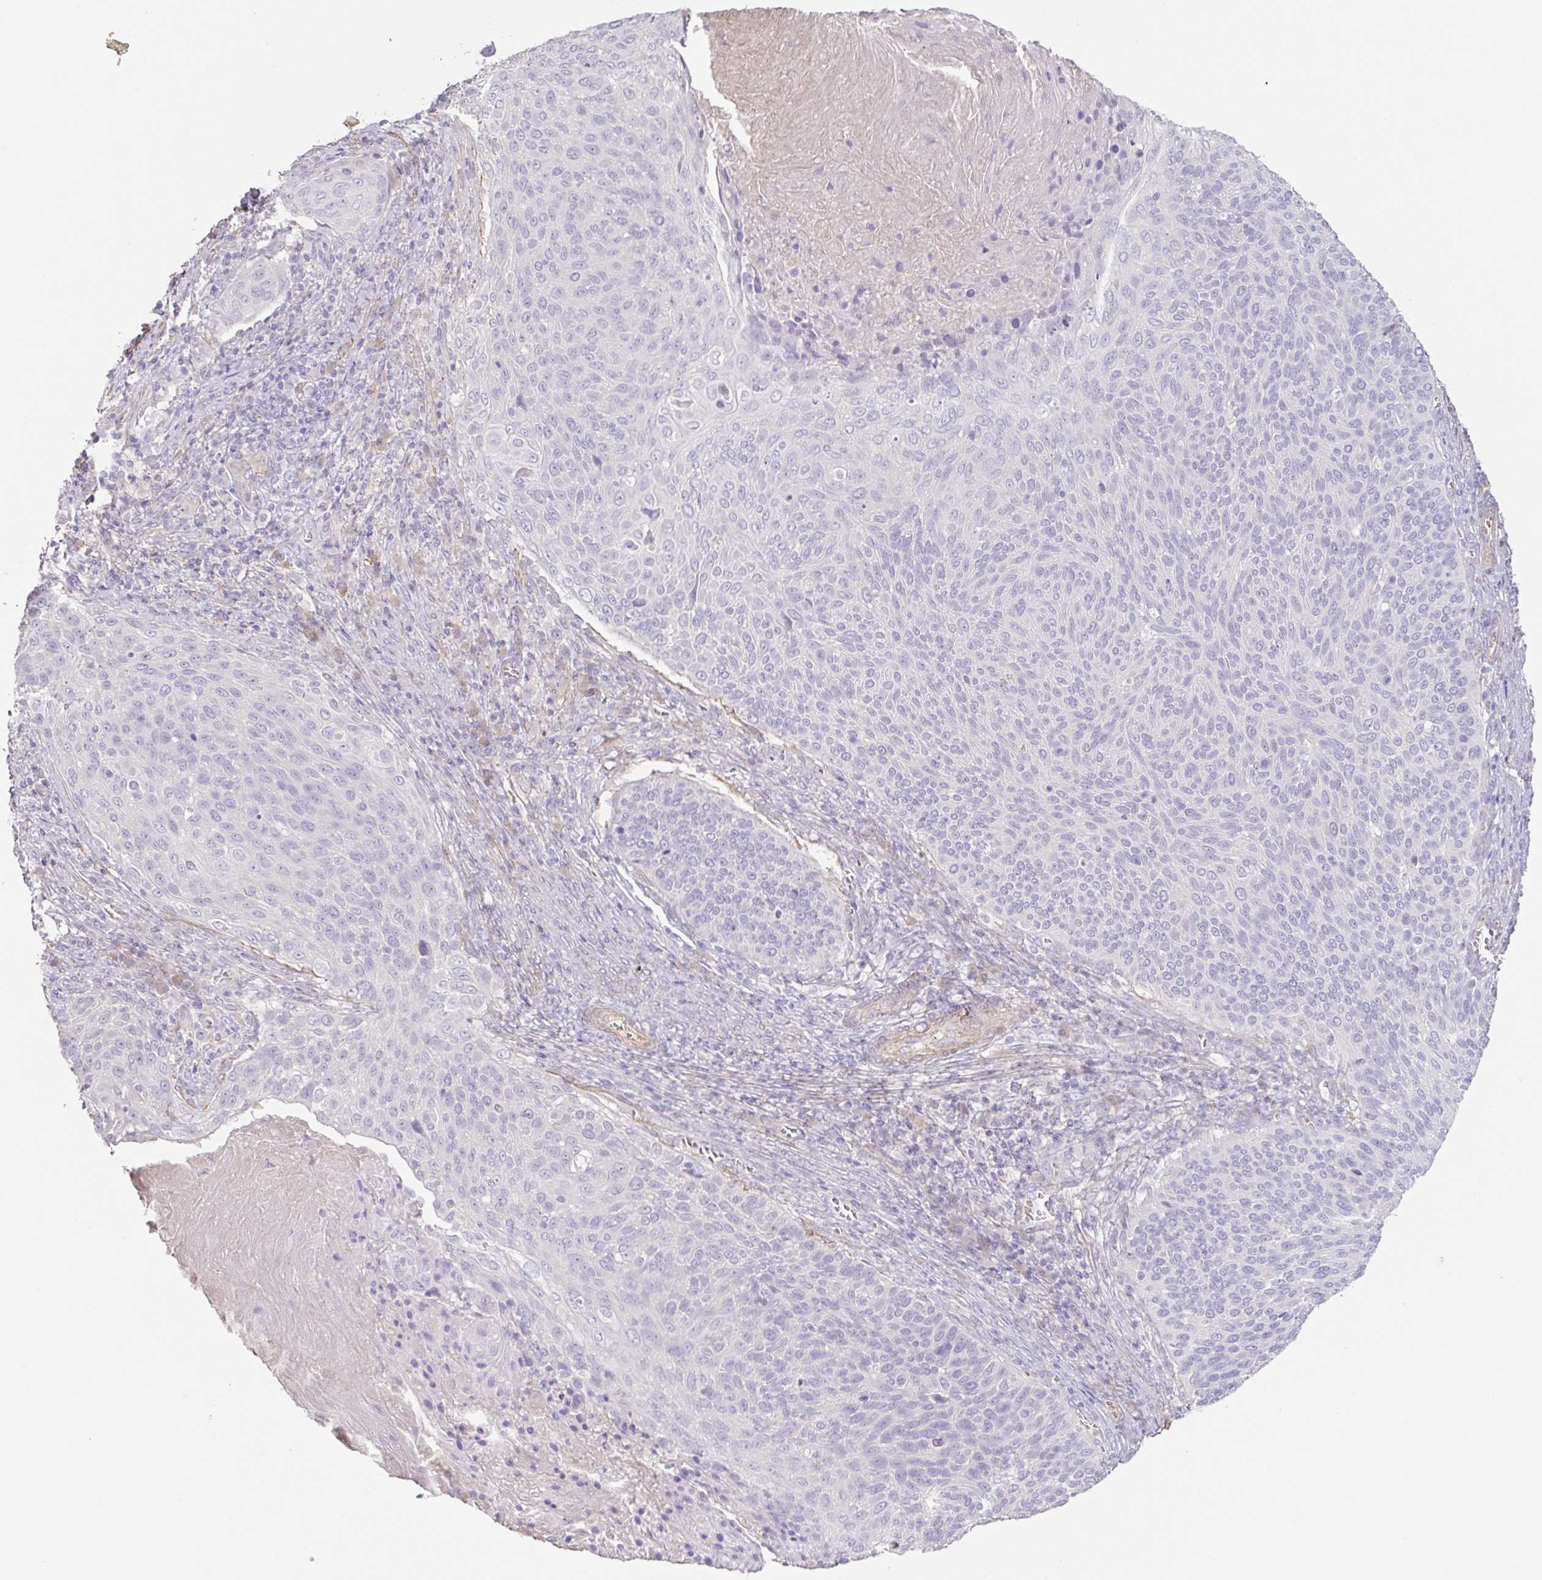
{"staining": {"intensity": "negative", "quantity": "none", "location": "none"}, "tissue": "cervical cancer", "cell_type": "Tumor cells", "image_type": "cancer", "snomed": [{"axis": "morphology", "description": "Squamous cell carcinoma, NOS"}, {"axis": "topography", "description": "Cervix"}], "caption": "DAB (3,3'-diaminobenzidine) immunohistochemical staining of squamous cell carcinoma (cervical) reveals no significant expression in tumor cells. (DAB (3,3'-diaminobenzidine) immunohistochemistry visualized using brightfield microscopy, high magnification).", "gene": "PYGM", "patient": {"sex": "female", "age": 31}}